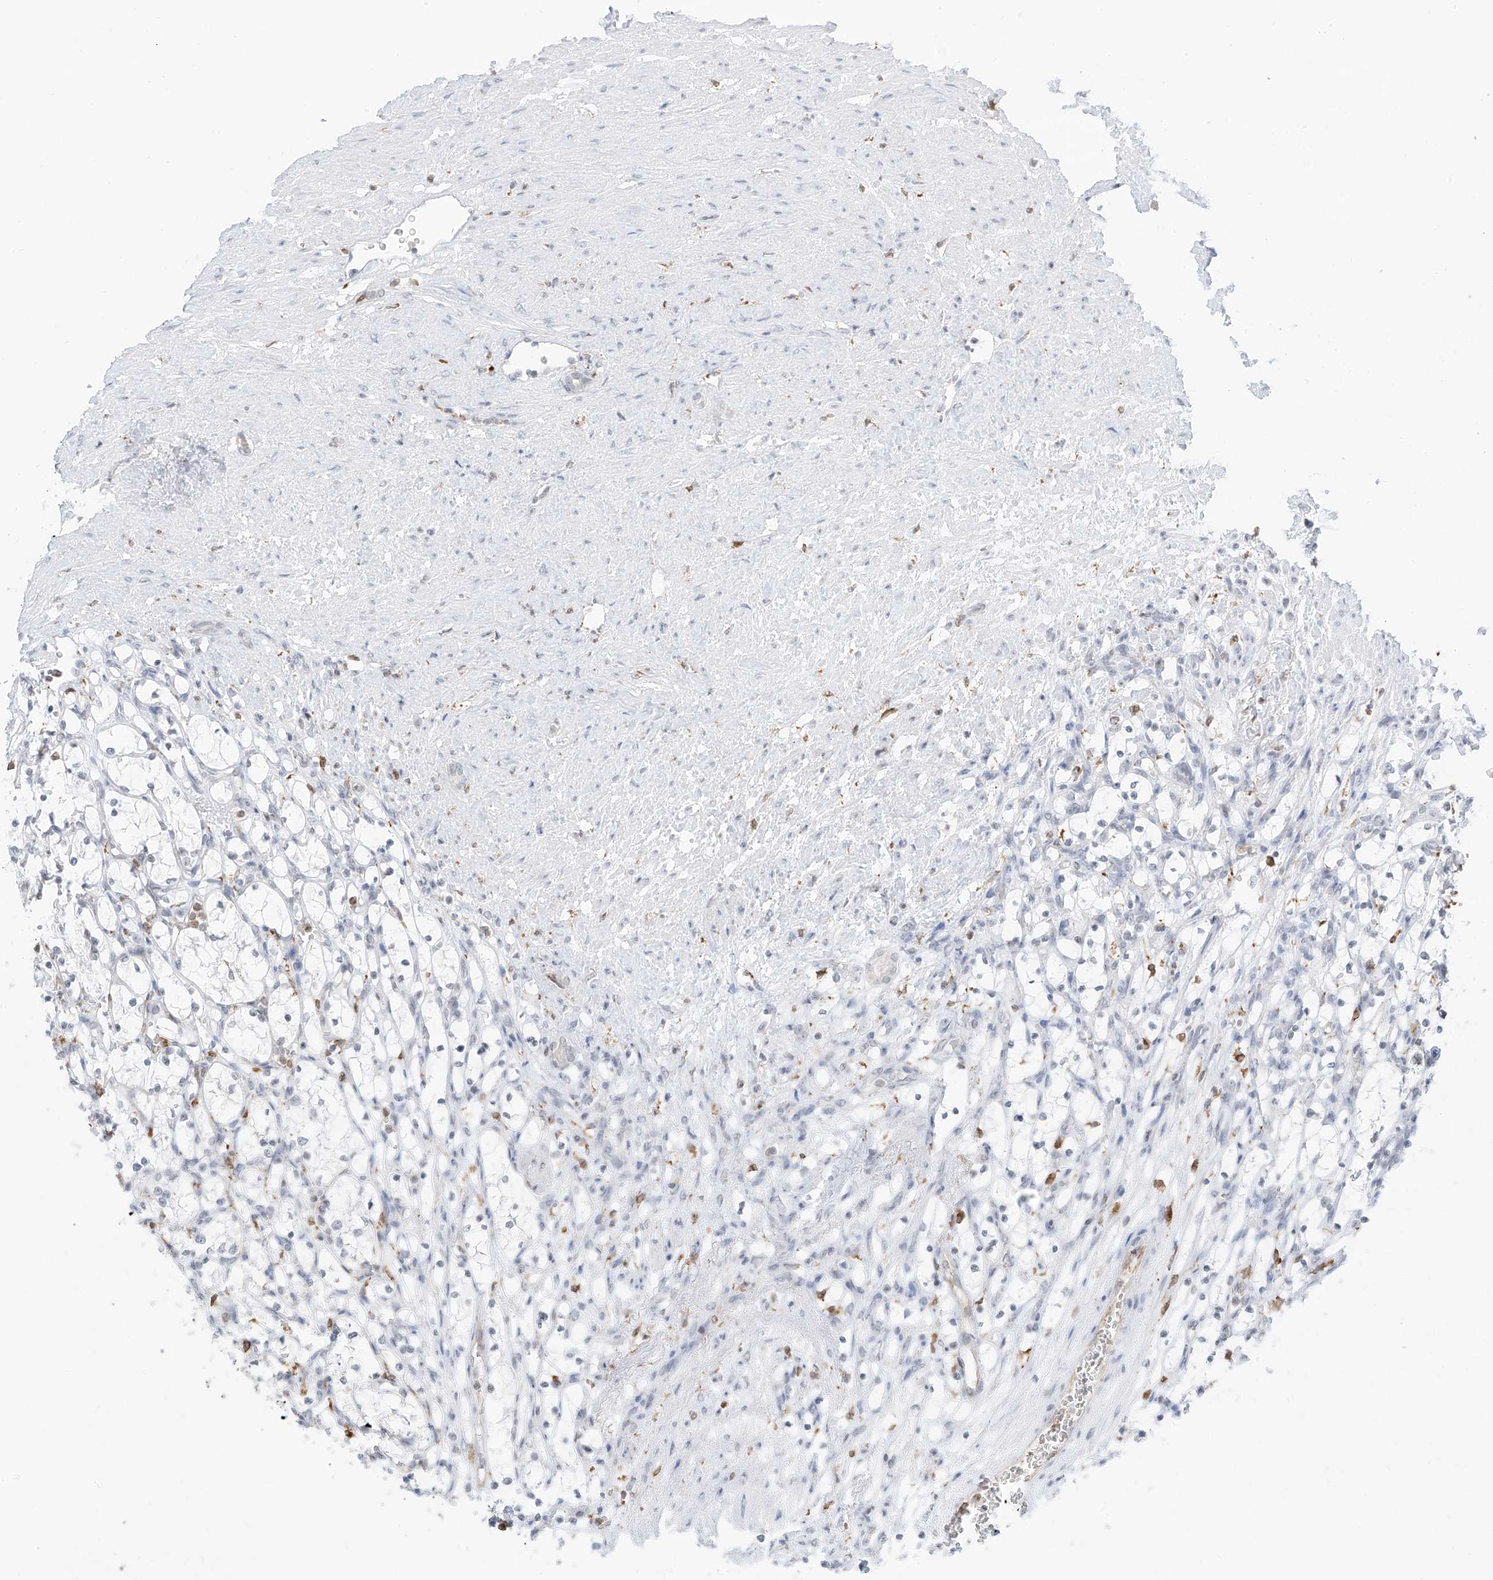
{"staining": {"intensity": "negative", "quantity": "none", "location": "none"}, "tissue": "renal cancer", "cell_type": "Tumor cells", "image_type": "cancer", "snomed": [{"axis": "morphology", "description": "Adenocarcinoma, NOS"}, {"axis": "topography", "description": "Kidney"}], "caption": "IHC photomicrograph of human adenocarcinoma (renal) stained for a protein (brown), which exhibits no staining in tumor cells.", "gene": "TBXAS1", "patient": {"sex": "female", "age": 69}}